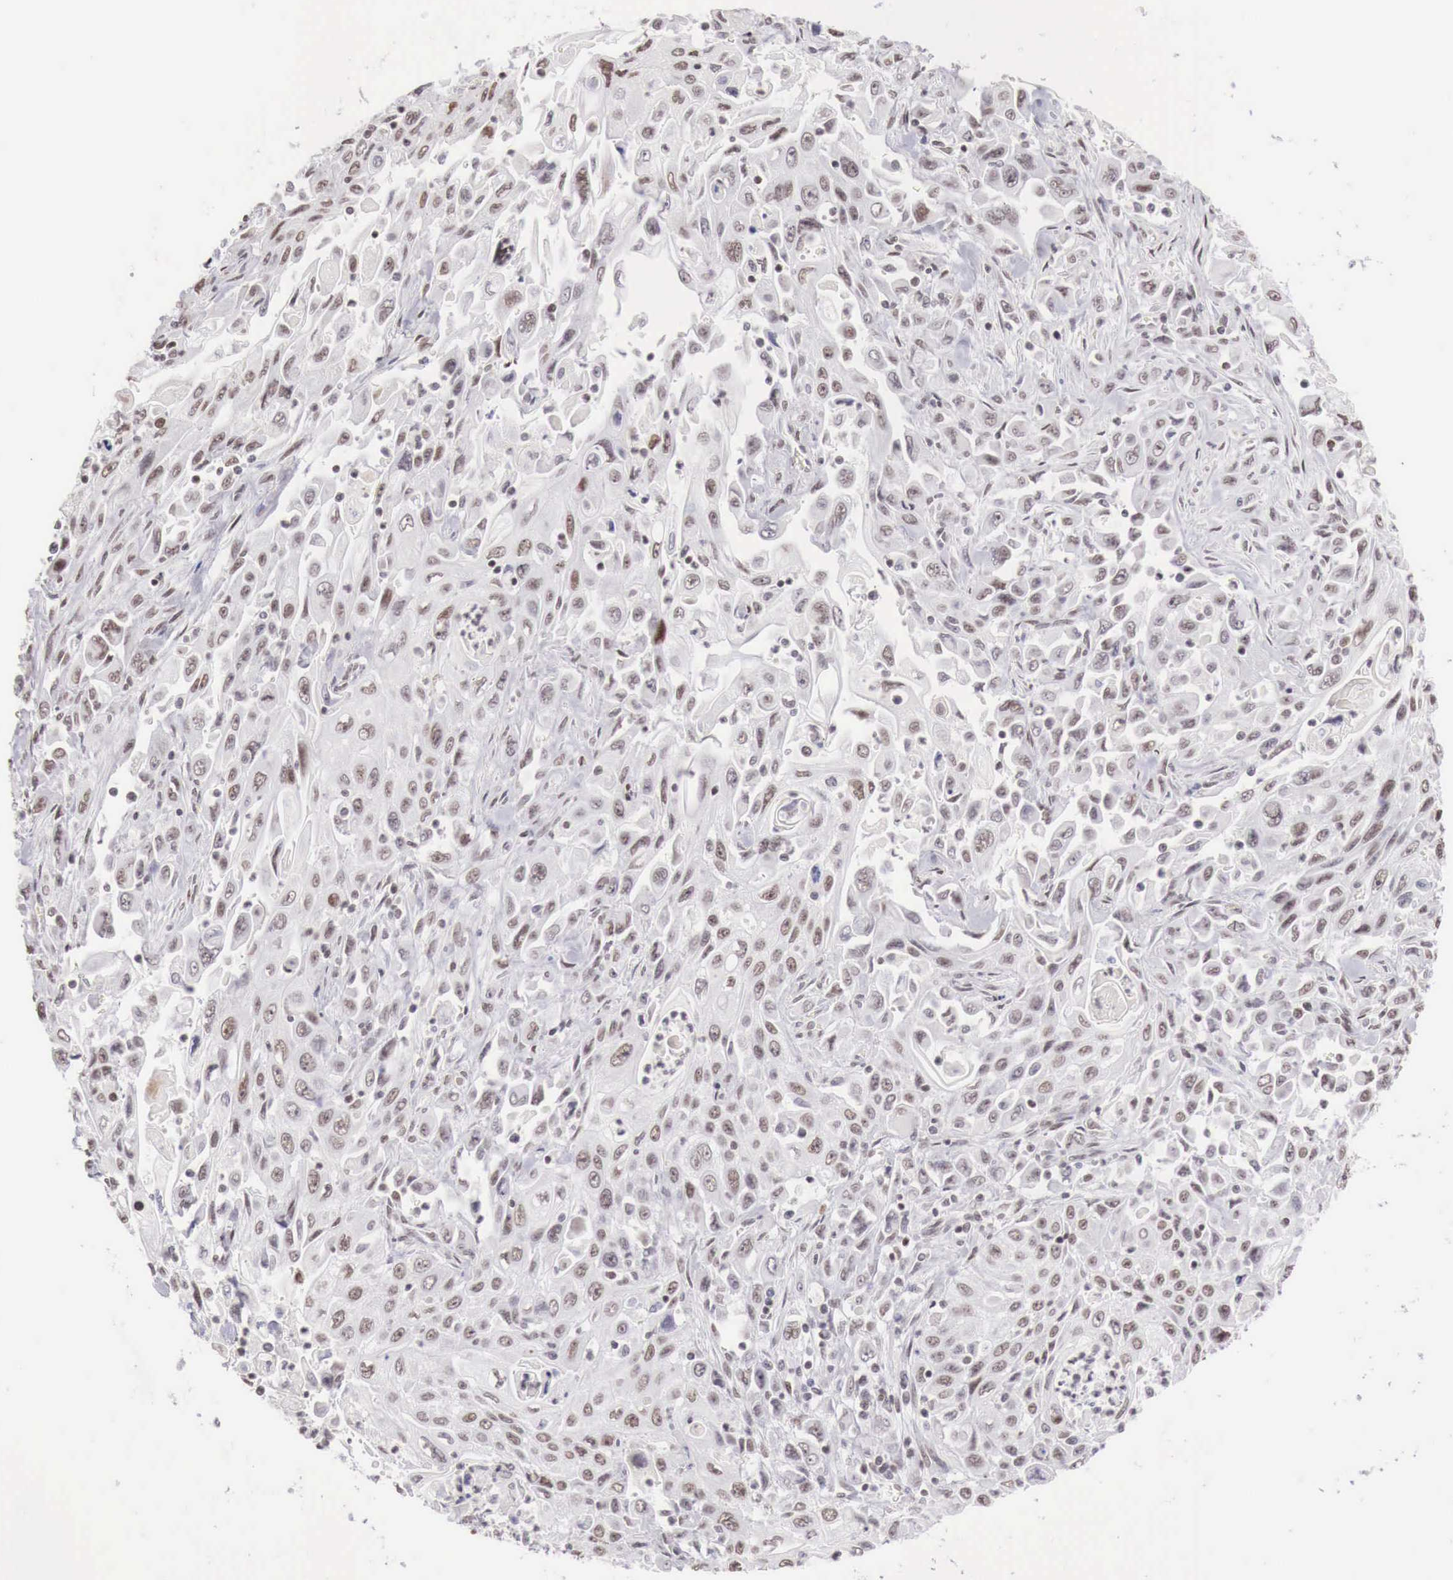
{"staining": {"intensity": "weak", "quantity": "<25%", "location": "nuclear"}, "tissue": "pancreatic cancer", "cell_type": "Tumor cells", "image_type": "cancer", "snomed": [{"axis": "morphology", "description": "Adenocarcinoma, NOS"}, {"axis": "topography", "description": "Pancreas"}], "caption": "IHC image of neoplastic tissue: human pancreatic adenocarcinoma stained with DAB shows no significant protein positivity in tumor cells. The staining is performed using DAB (3,3'-diaminobenzidine) brown chromogen with nuclei counter-stained in using hematoxylin.", "gene": "PHF14", "patient": {"sex": "male", "age": 70}}